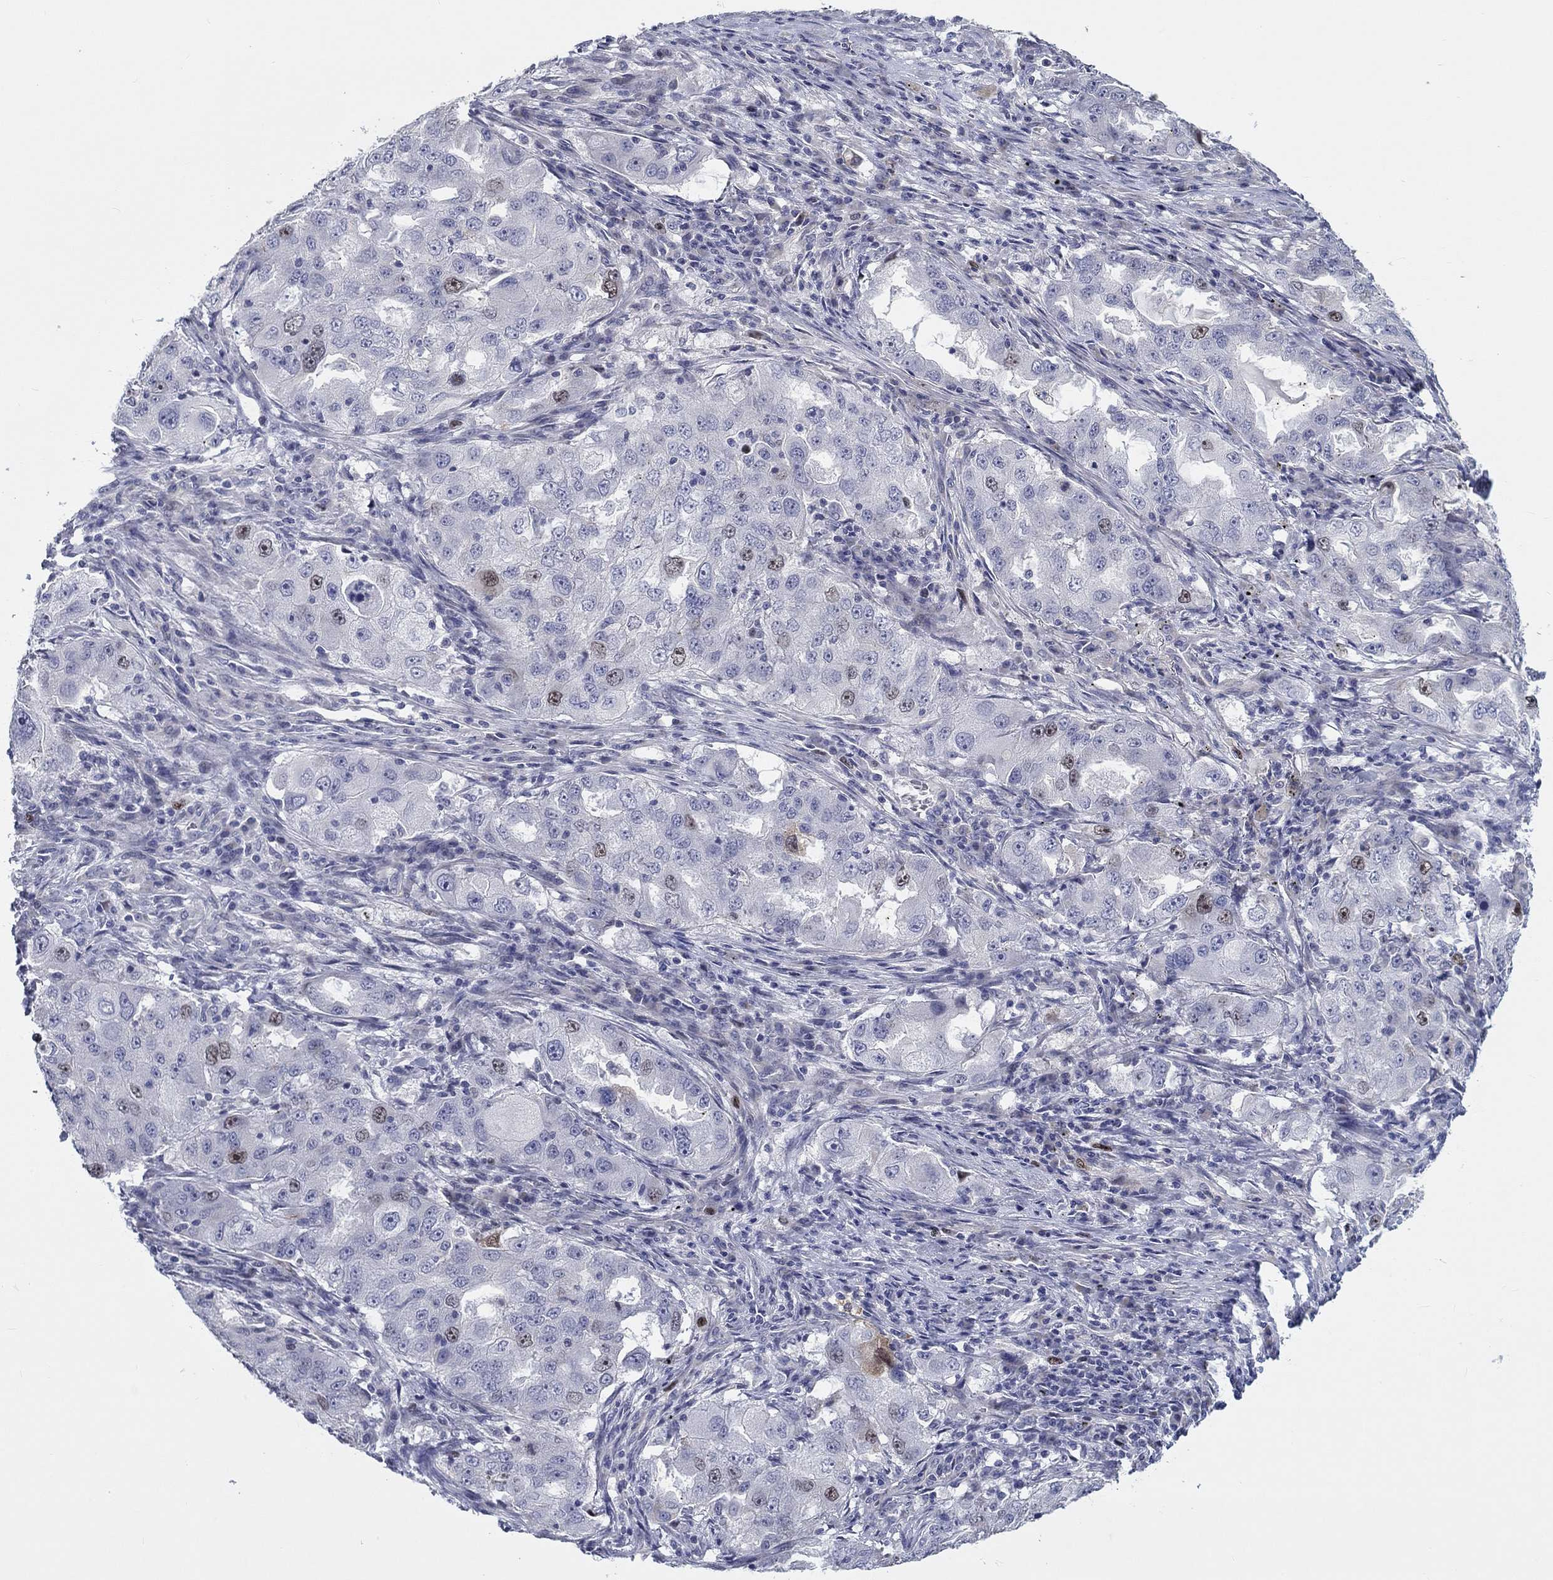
{"staining": {"intensity": "strong", "quantity": "<25%", "location": "nuclear"}, "tissue": "lung cancer", "cell_type": "Tumor cells", "image_type": "cancer", "snomed": [{"axis": "morphology", "description": "Adenocarcinoma, NOS"}, {"axis": "topography", "description": "Lung"}], "caption": "A medium amount of strong nuclear staining is seen in about <25% of tumor cells in lung cancer tissue.", "gene": "PRC1", "patient": {"sex": "female", "age": 61}}